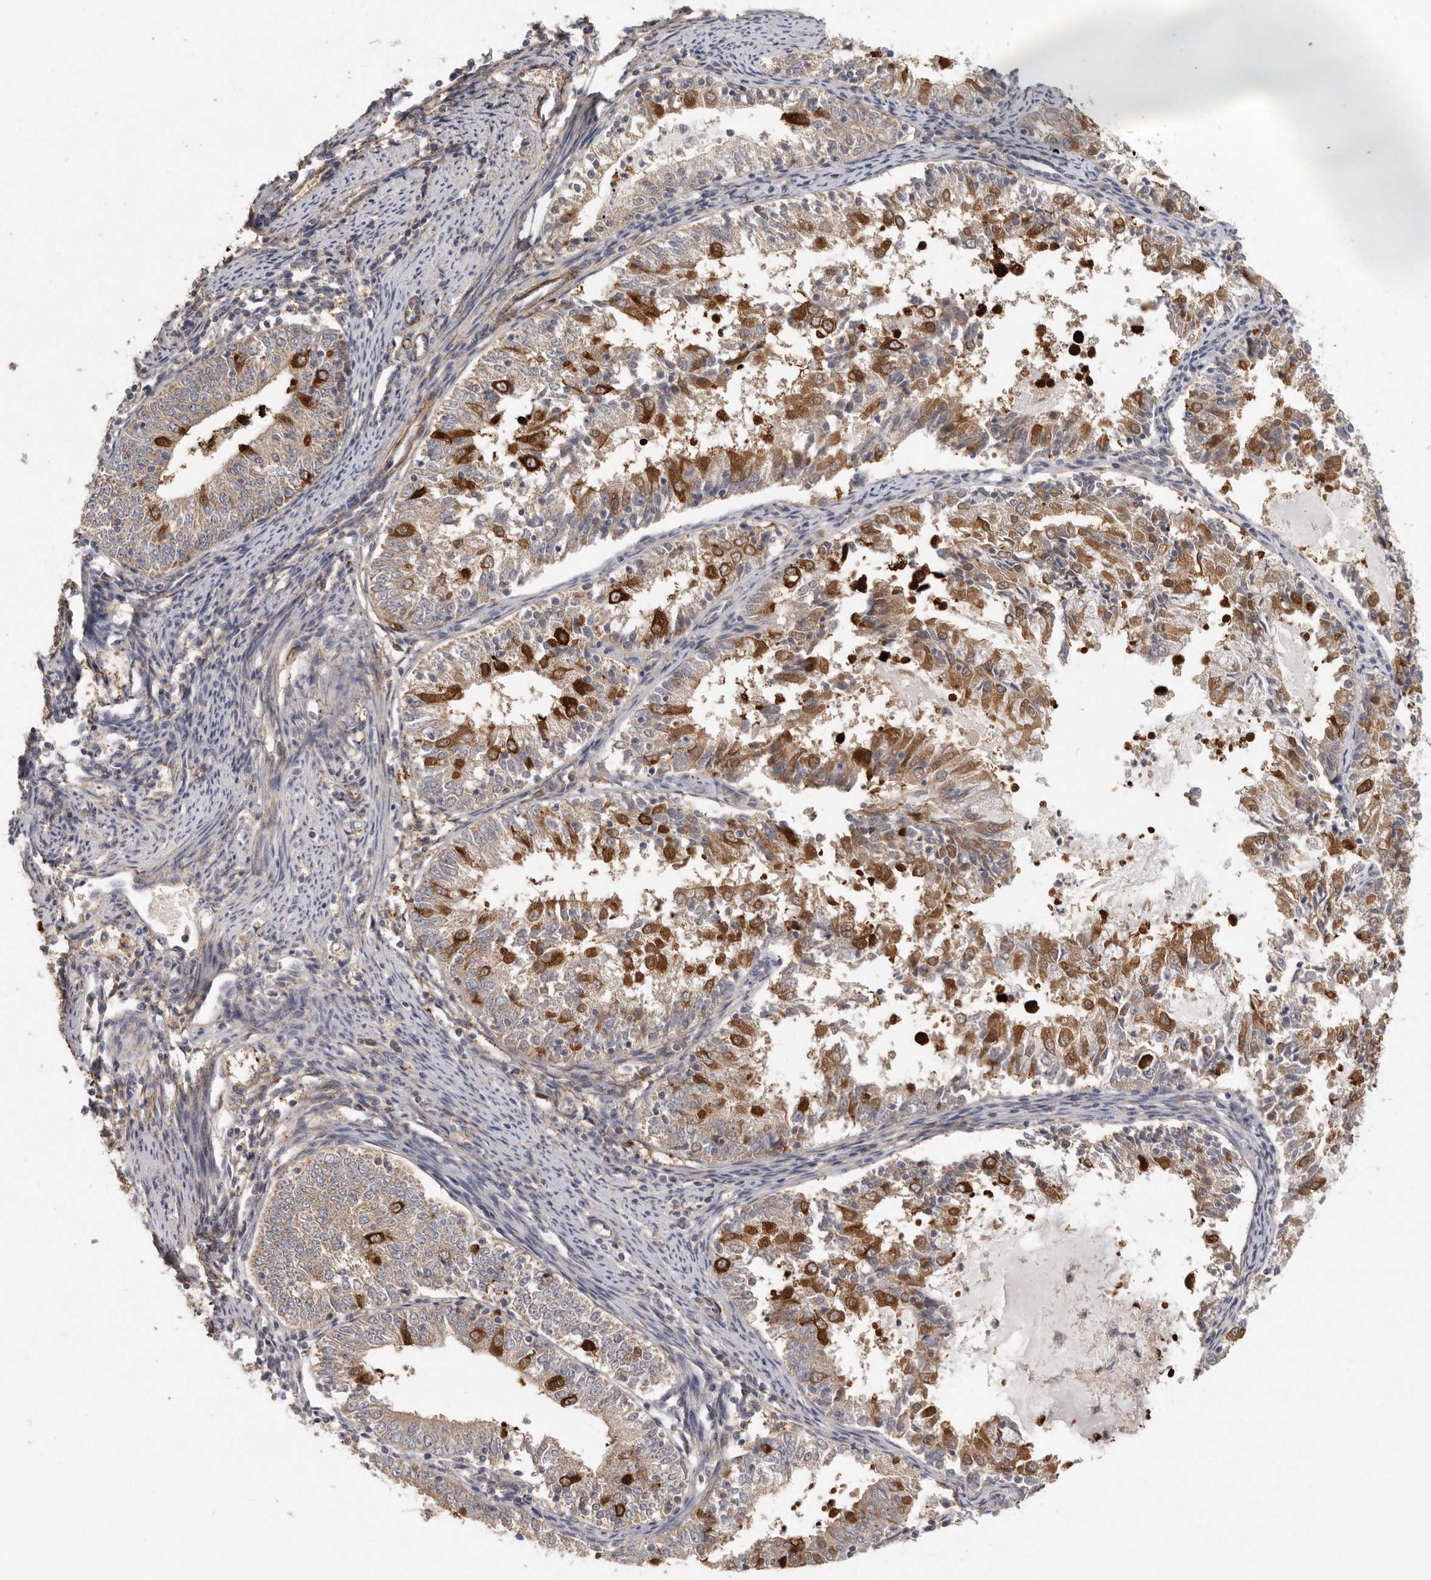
{"staining": {"intensity": "strong", "quantity": "<25%", "location": "cytoplasmic/membranous"}, "tissue": "endometrial cancer", "cell_type": "Tumor cells", "image_type": "cancer", "snomed": [{"axis": "morphology", "description": "Adenocarcinoma, NOS"}, {"axis": "topography", "description": "Endometrium"}], "caption": "IHC histopathology image of endometrial adenocarcinoma stained for a protein (brown), which displays medium levels of strong cytoplasmic/membranous expression in about <25% of tumor cells.", "gene": "CFAP298", "patient": {"sex": "female", "age": 57}}